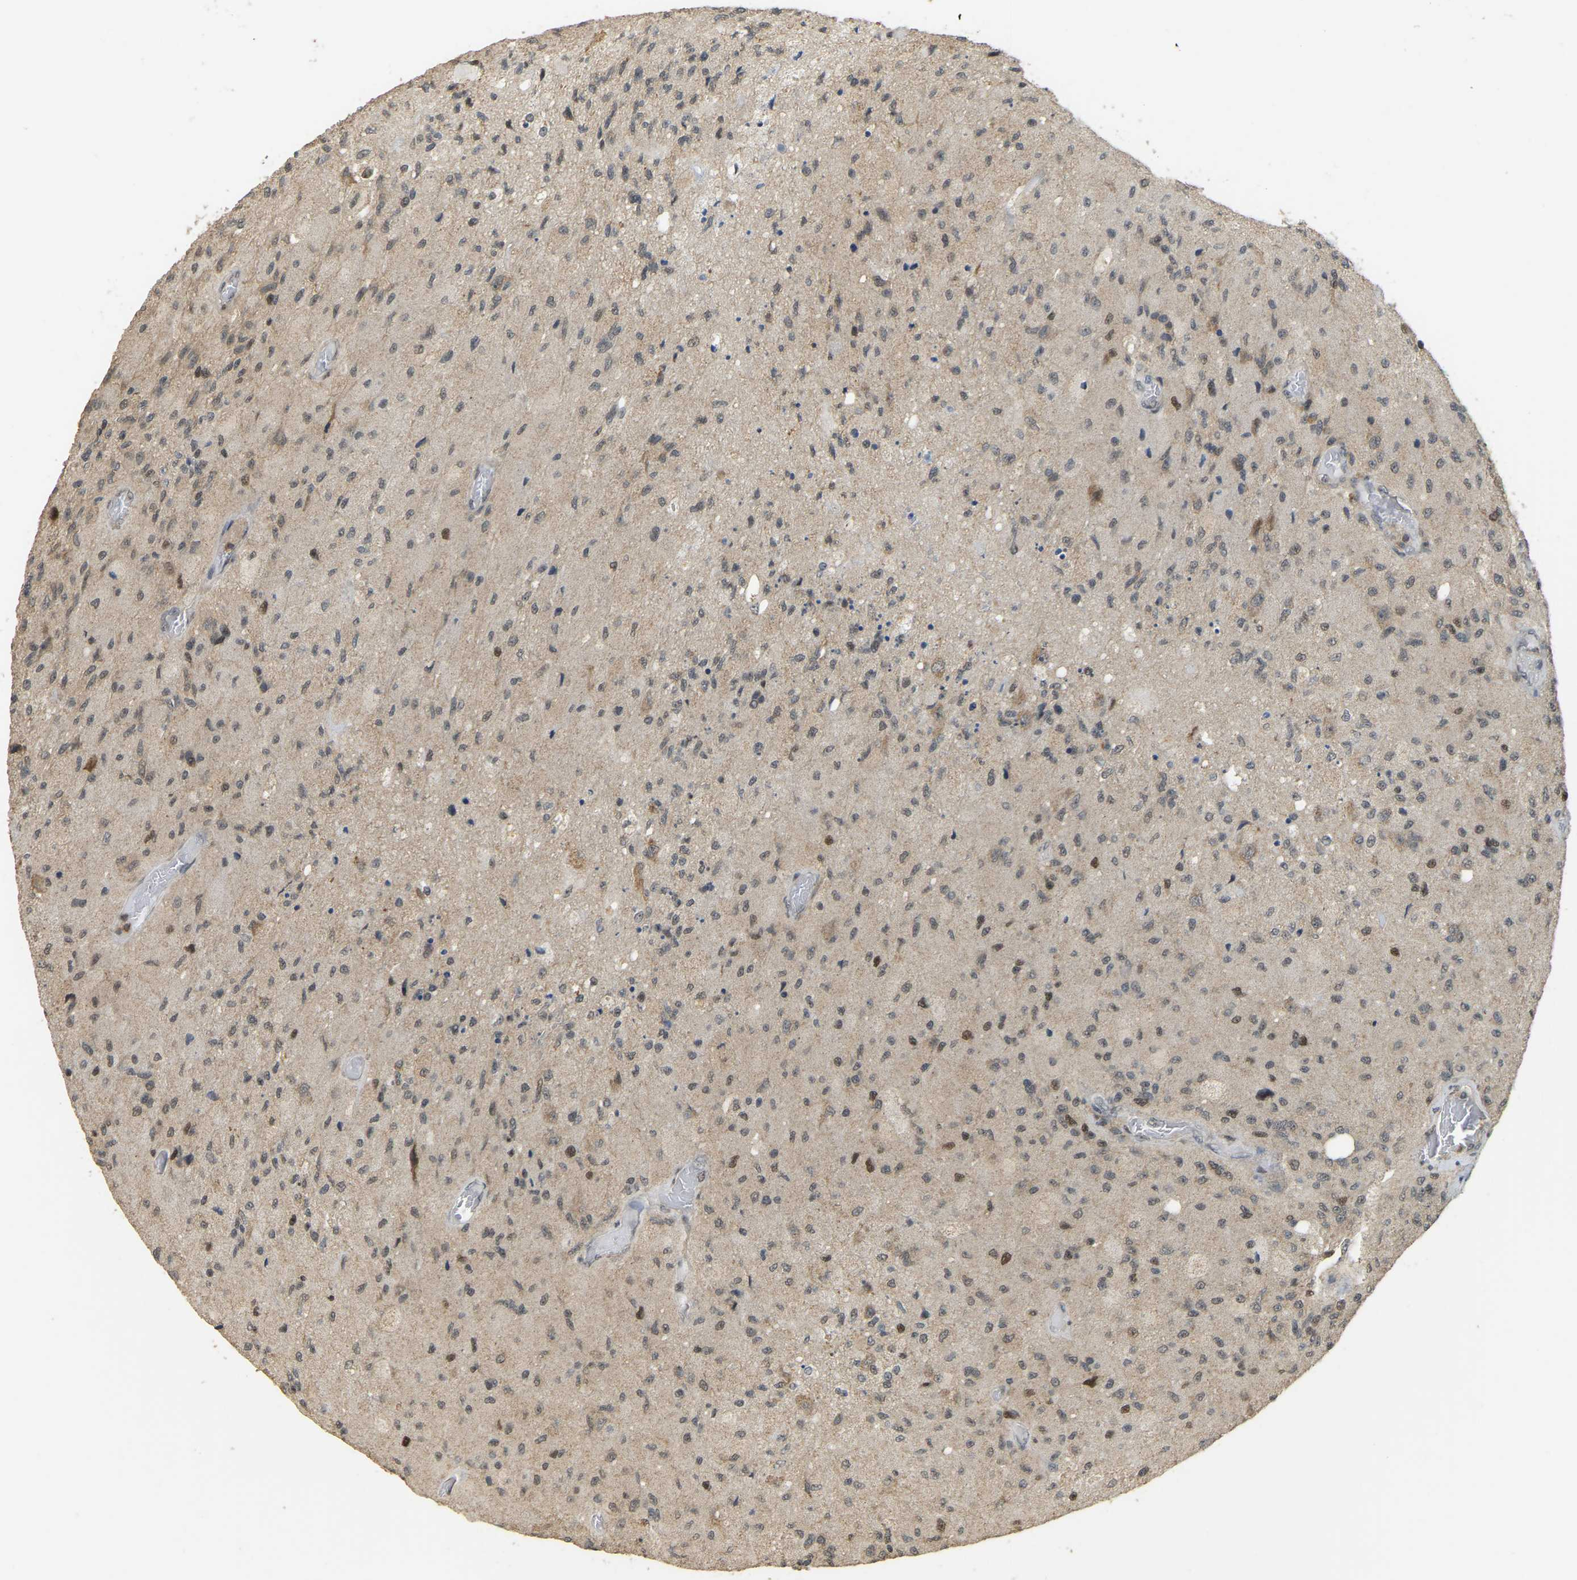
{"staining": {"intensity": "moderate", "quantity": "<25%", "location": "nuclear"}, "tissue": "glioma", "cell_type": "Tumor cells", "image_type": "cancer", "snomed": [{"axis": "morphology", "description": "Normal tissue, NOS"}, {"axis": "morphology", "description": "Glioma, malignant, High grade"}, {"axis": "topography", "description": "Cerebral cortex"}], "caption": "Malignant glioma (high-grade) stained with immunohistochemistry demonstrates moderate nuclear staining in approximately <25% of tumor cells.", "gene": "BRF2", "patient": {"sex": "male", "age": 77}}